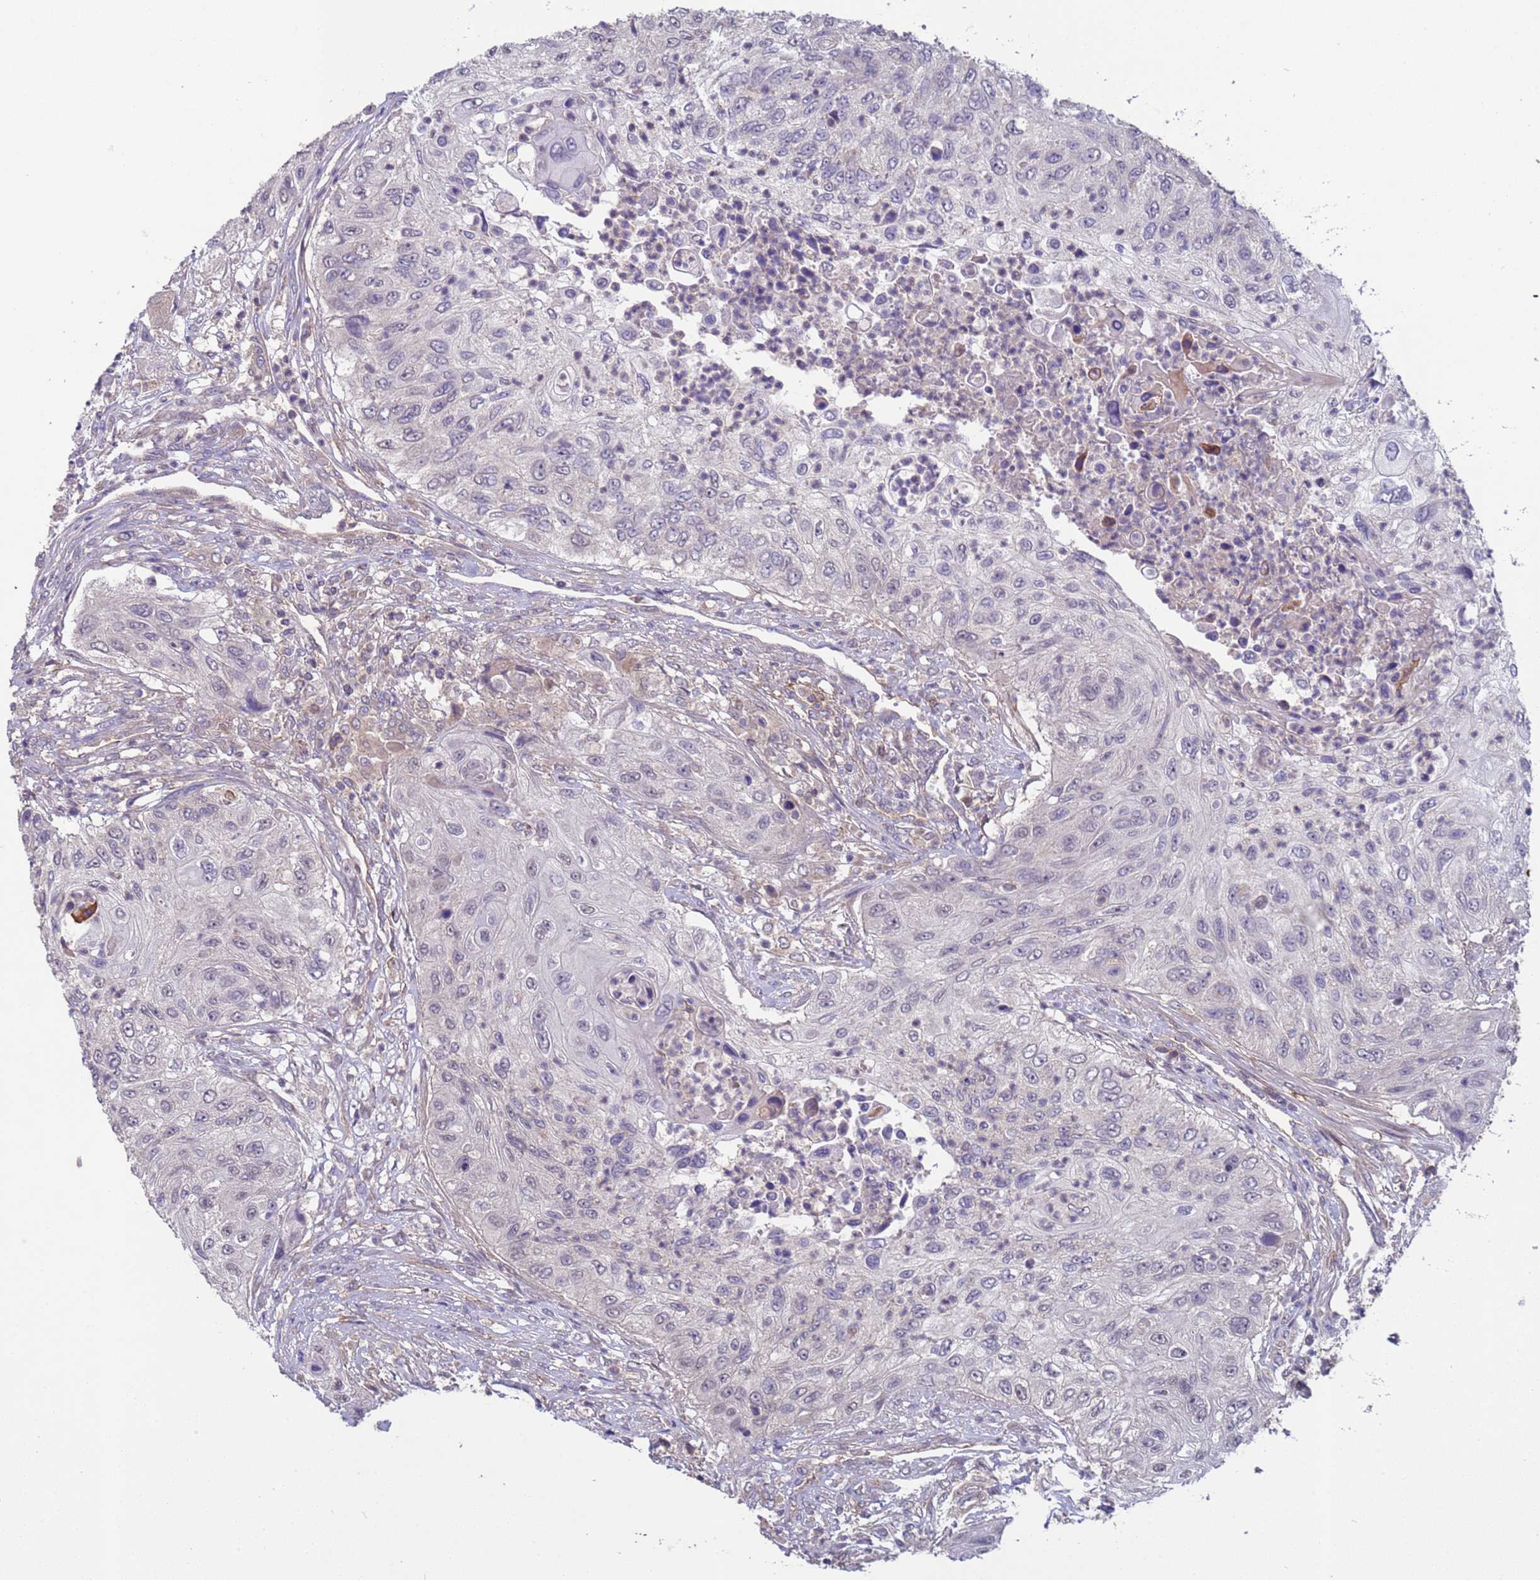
{"staining": {"intensity": "negative", "quantity": "none", "location": "none"}, "tissue": "urothelial cancer", "cell_type": "Tumor cells", "image_type": "cancer", "snomed": [{"axis": "morphology", "description": "Urothelial carcinoma, High grade"}, {"axis": "topography", "description": "Urinary bladder"}], "caption": "DAB (3,3'-diaminobenzidine) immunohistochemical staining of human urothelial carcinoma (high-grade) shows no significant expression in tumor cells. (DAB (3,3'-diaminobenzidine) immunohistochemistry, high magnification).", "gene": "ACAD8", "patient": {"sex": "female", "age": 60}}